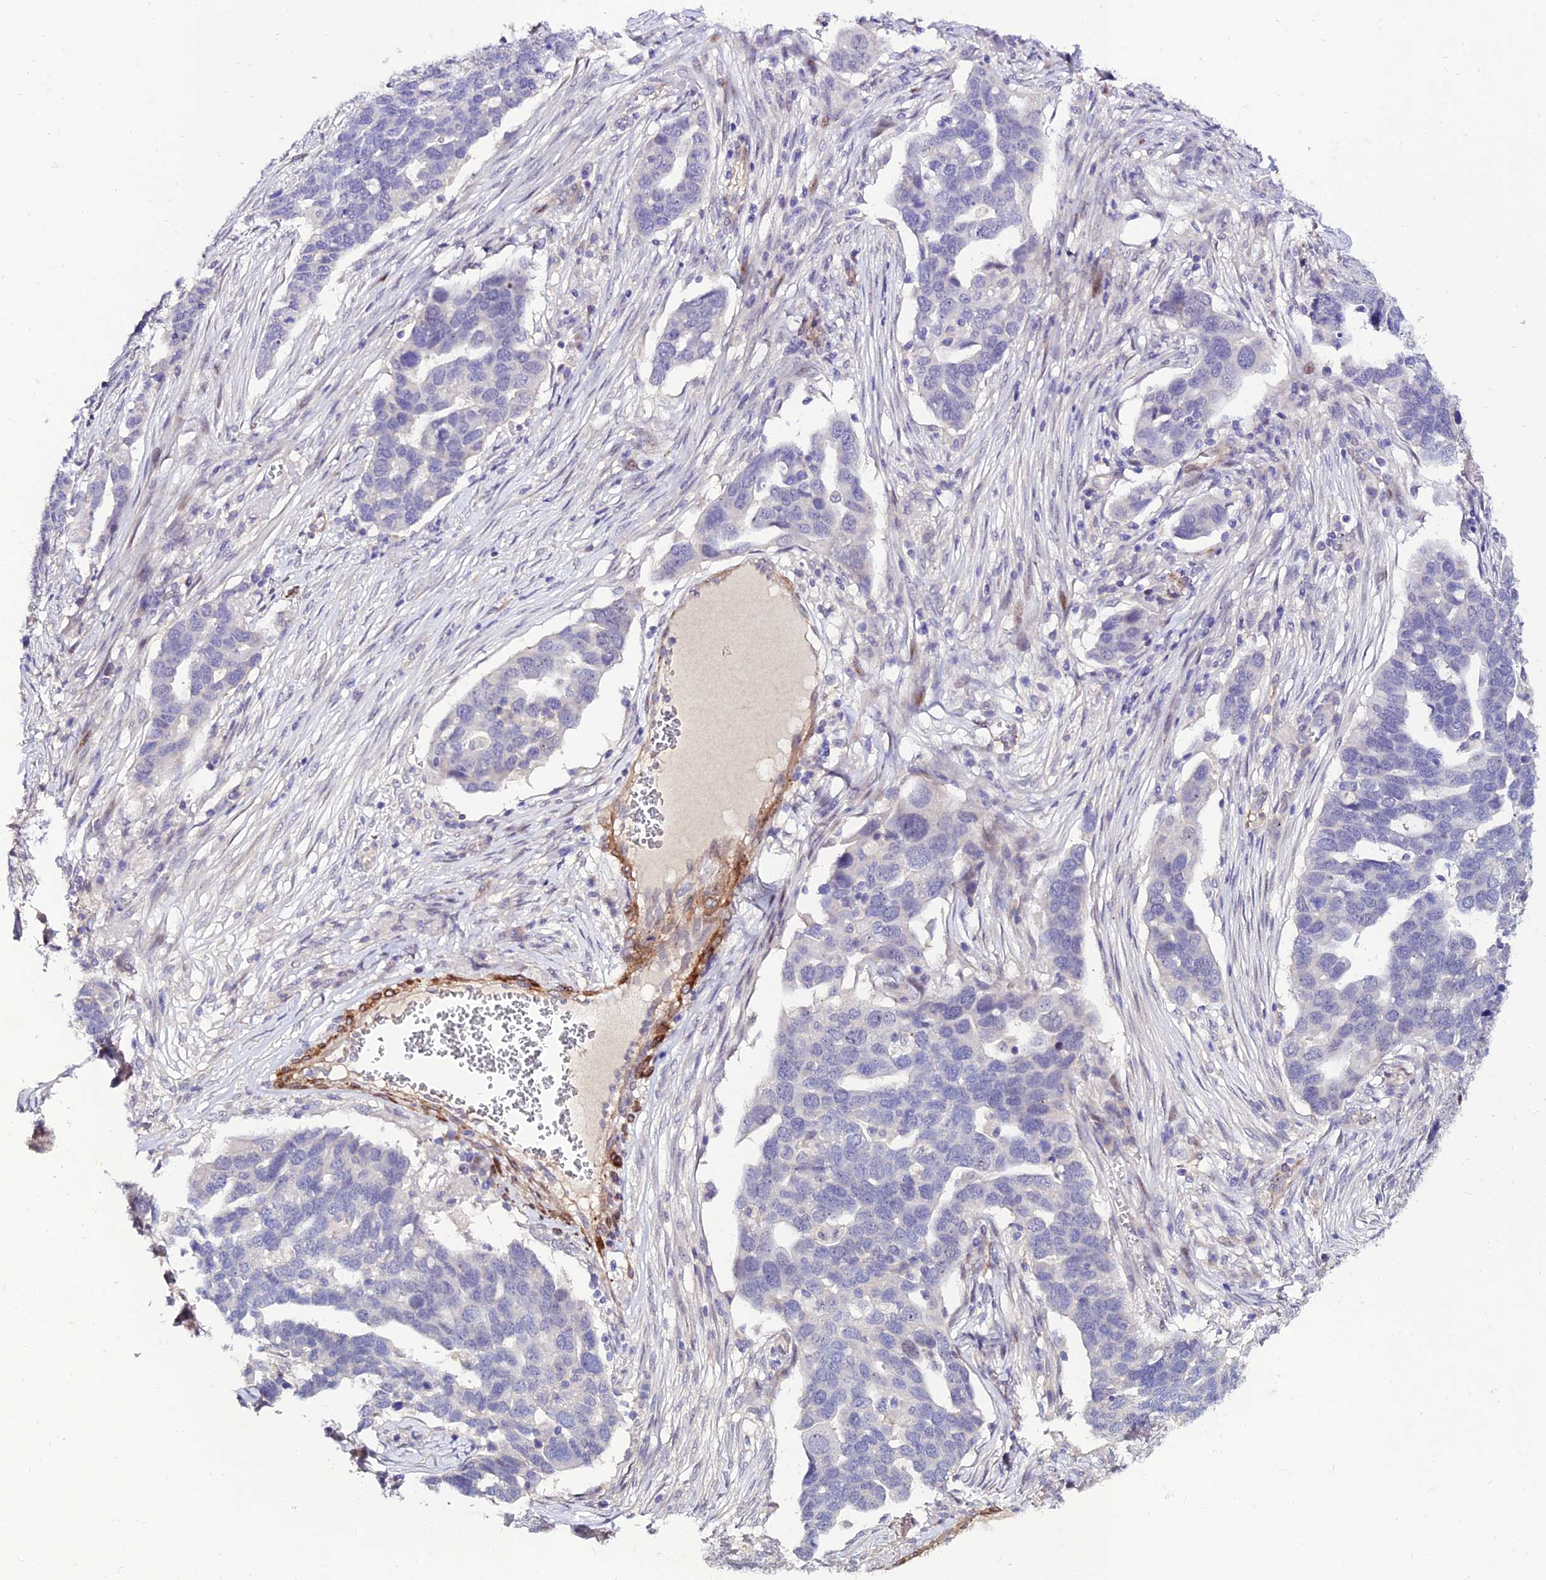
{"staining": {"intensity": "negative", "quantity": "none", "location": "none"}, "tissue": "ovarian cancer", "cell_type": "Tumor cells", "image_type": "cancer", "snomed": [{"axis": "morphology", "description": "Cystadenocarcinoma, serous, NOS"}, {"axis": "topography", "description": "Ovary"}], "caption": "Human ovarian cancer (serous cystadenocarcinoma) stained for a protein using IHC demonstrates no staining in tumor cells.", "gene": "ALDH3B2", "patient": {"sex": "female", "age": 54}}